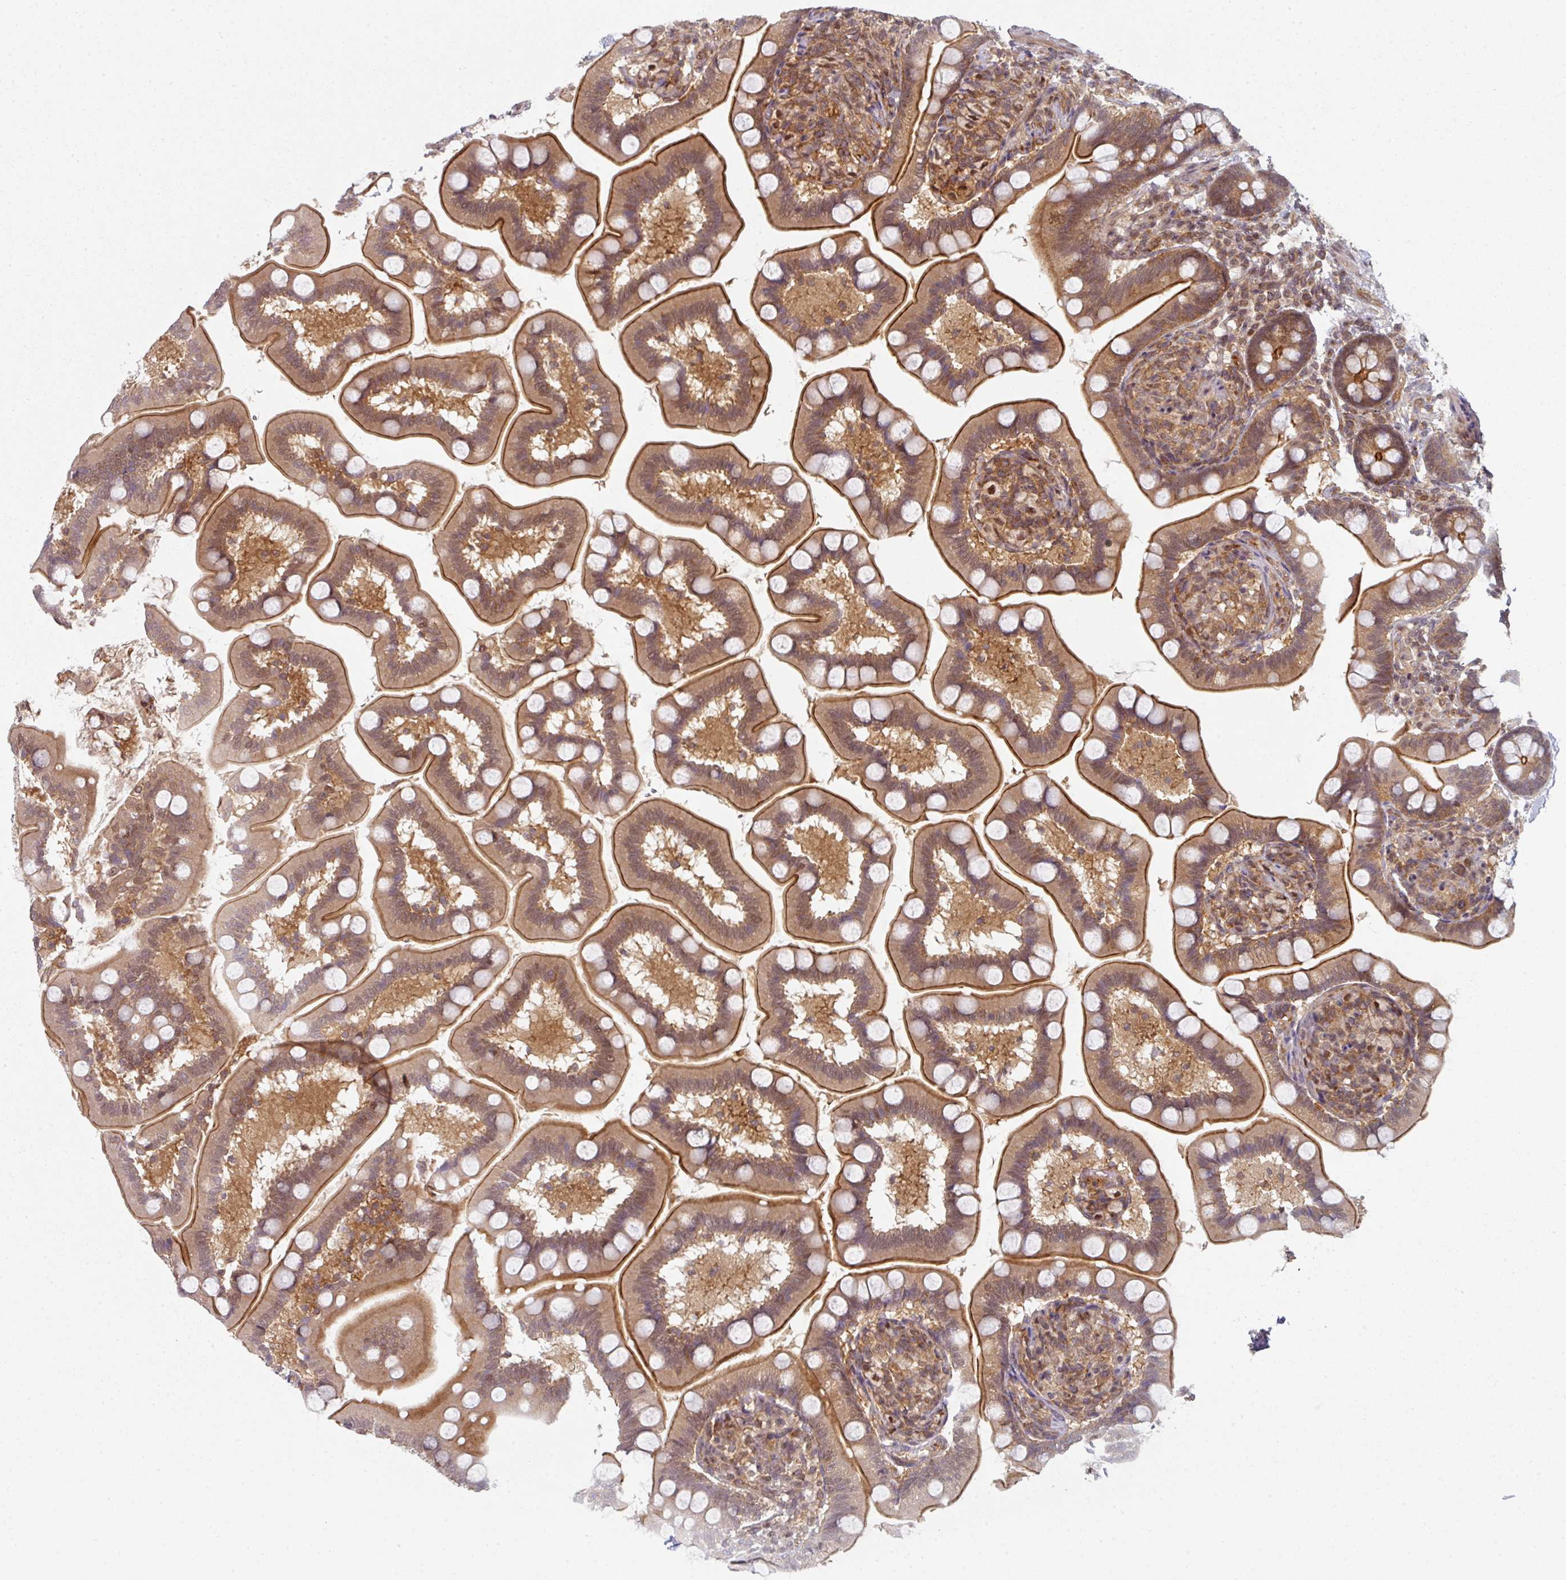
{"staining": {"intensity": "moderate", "quantity": ">75%", "location": "cytoplasmic/membranous,nuclear"}, "tissue": "small intestine", "cell_type": "Glandular cells", "image_type": "normal", "snomed": [{"axis": "morphology", "description": "Normal tissue, NOS"}, {"axis": "topography", "description": "Small intestine"}], "caption": "Immunohistochemistry (DAB) staining of normal small intestine reveals moderate cytoplasmic/membranous,nuclear protein staining in about >75% of glandular cells.", "gene": "PSME3IP1", "patient": {"sex": "female", "age": 64}}